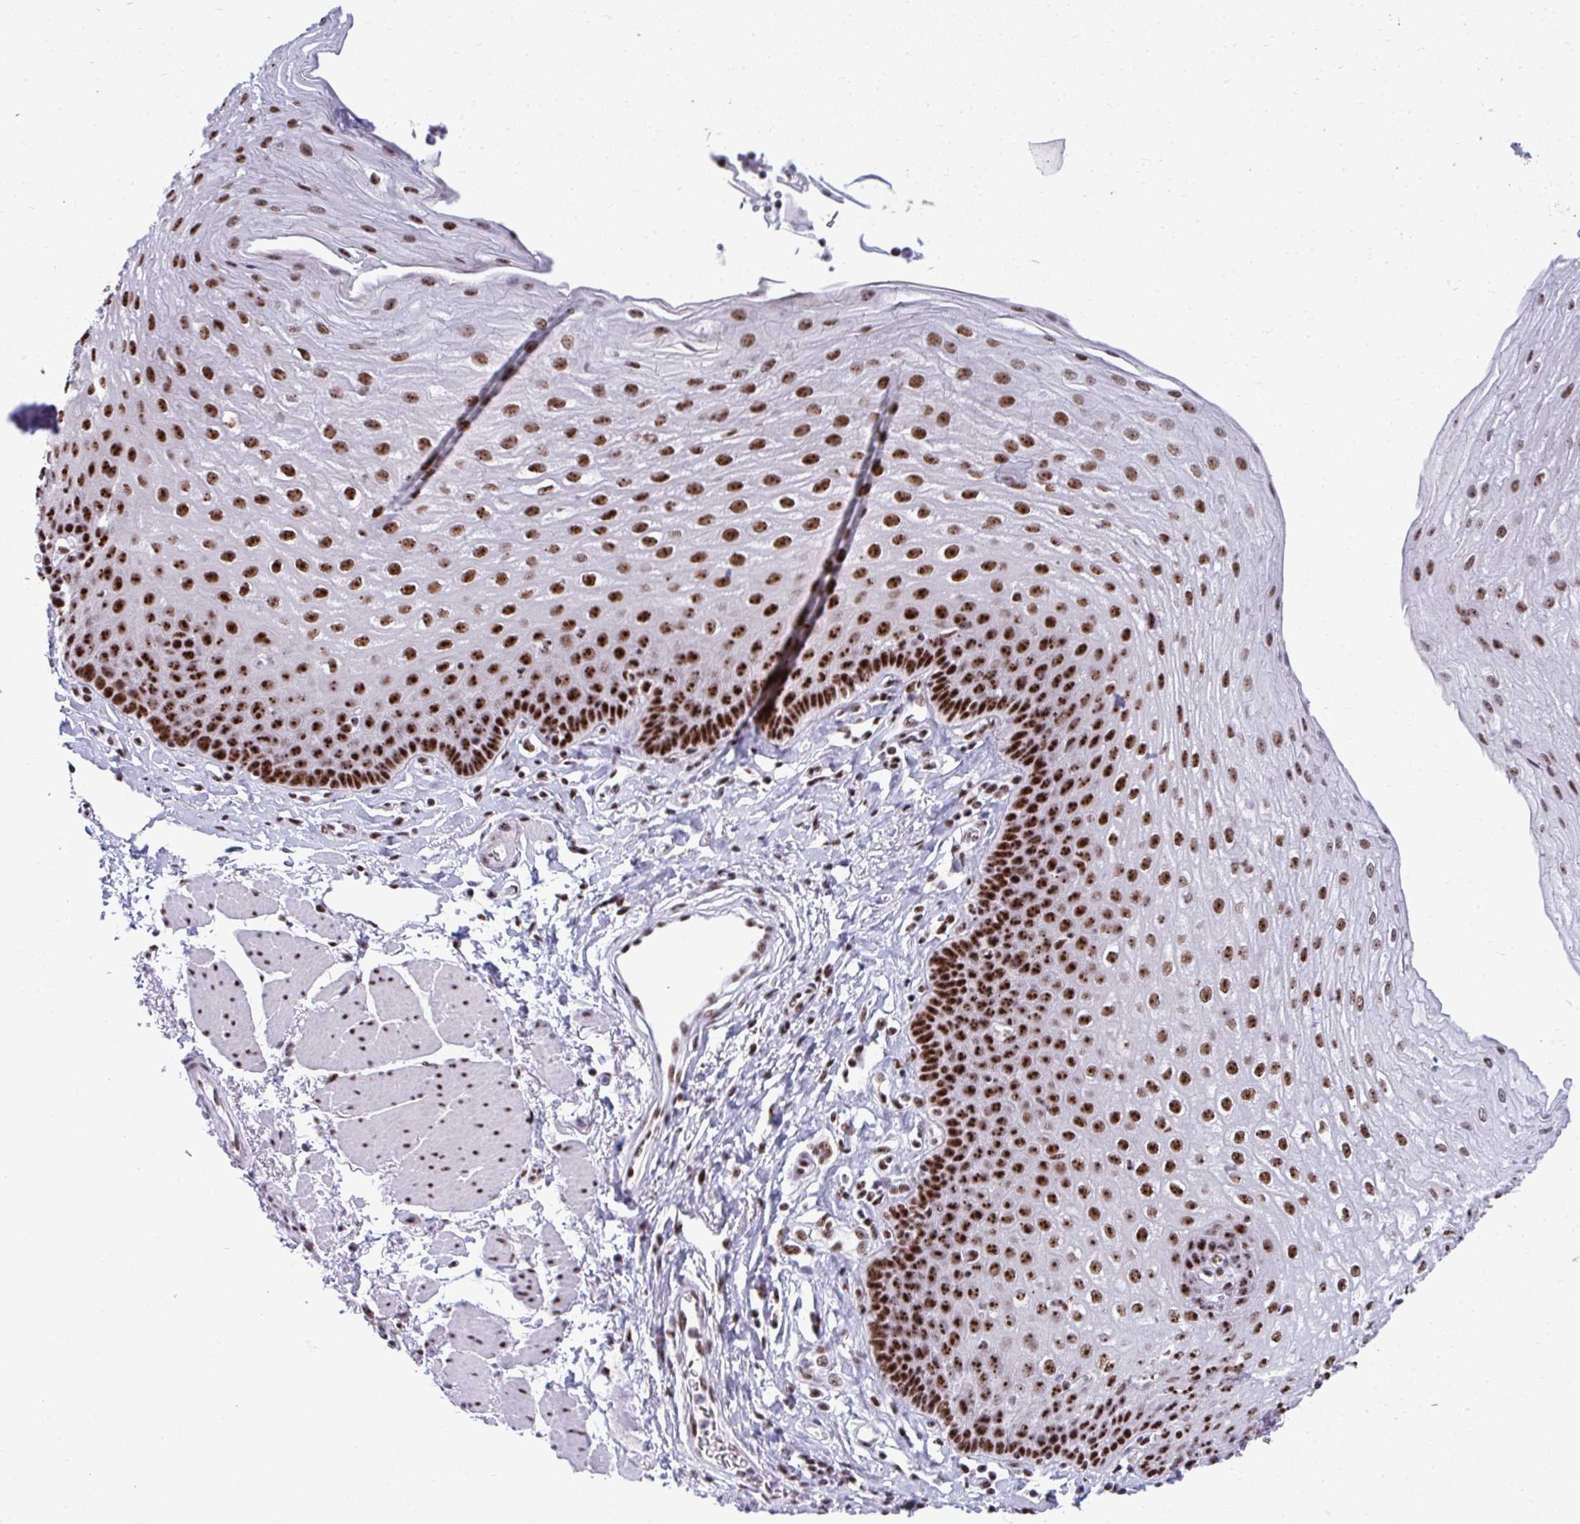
{"staining": {"intensity": "strong", "quantity": ">75%", "location": "nuclear"}, "tissue": "esophagus", "cell_type": "Squamous epithelial cells", "image_type": "normal", "snomed": [{"axis": "morphology", "description": "Normal tissue, NOS"}, {"axis": "topography", "description": "Esophagus"}], "caption": "This photomicrograph exhibits unremarkable esophagus stained with immunohistochemistry to label a protein in brown. The nuclear of squamous epithelial cells show strong positivity for the protein. Nuclei are counter-stained blue.", "gene": "PELP1", "patient": {"sex": "female", "age": 81}}